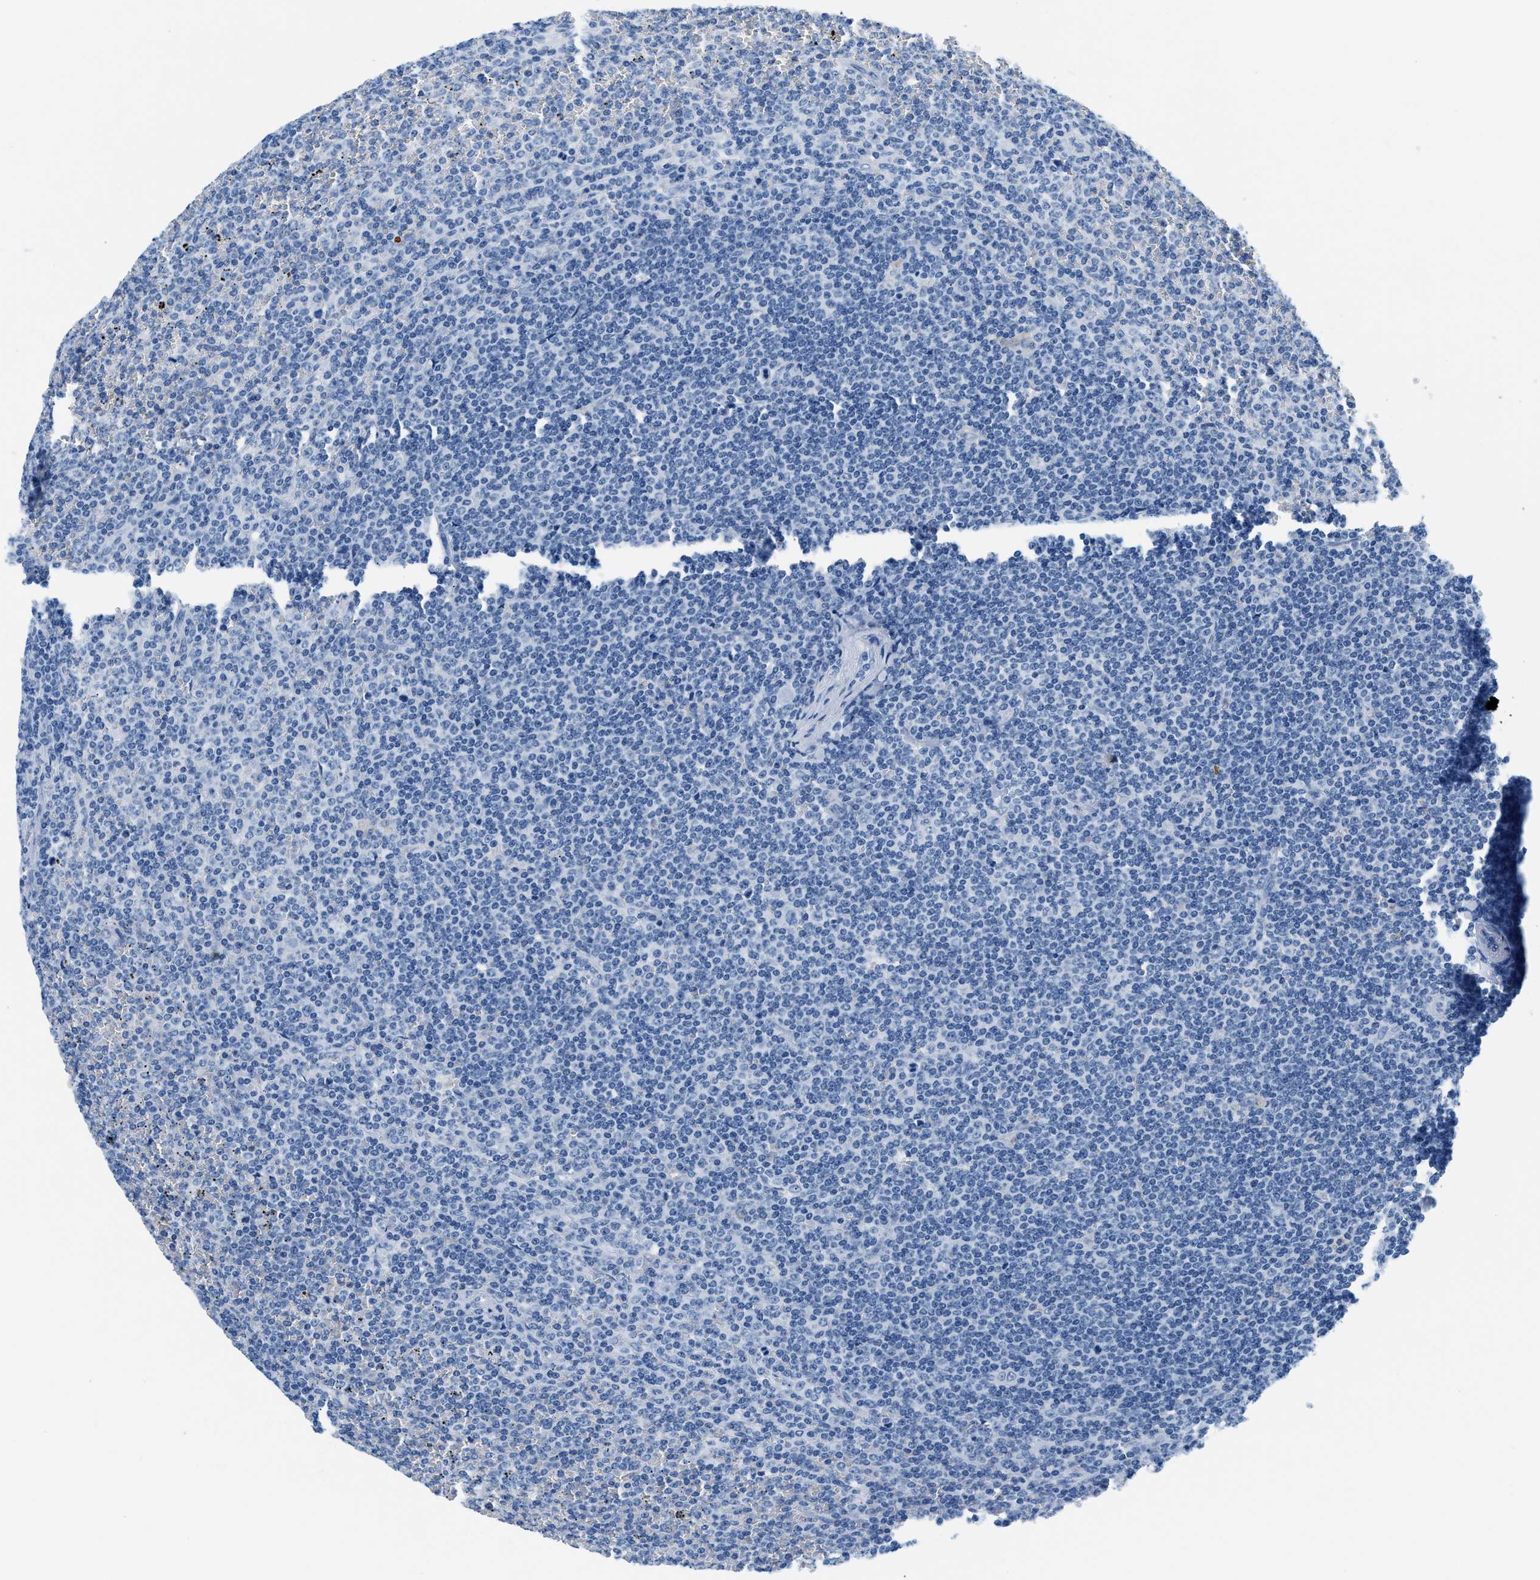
{"staining": {"intensity": "negative", "quantity": "none", "location": "none"}, "tissue": "lymphoma", "cell_type": "Tumor cells", "image_type": "cancer", "snomed": [{"axis": "morphology", "description": "Malignant lymphoma, non-Hodgkin's type, Low grade"}, {"axis": "topography", "description": "Spleen"}], "caption": "Immunohistochemistry histopathology image of human malignant lymphoma, non-Hodgkin's type (low-grade) stained for a protein (brown), which exhibits no expression in tumor cells.", "gene": "STXBP2", "patient": {"sex": "female", "age": 19}}